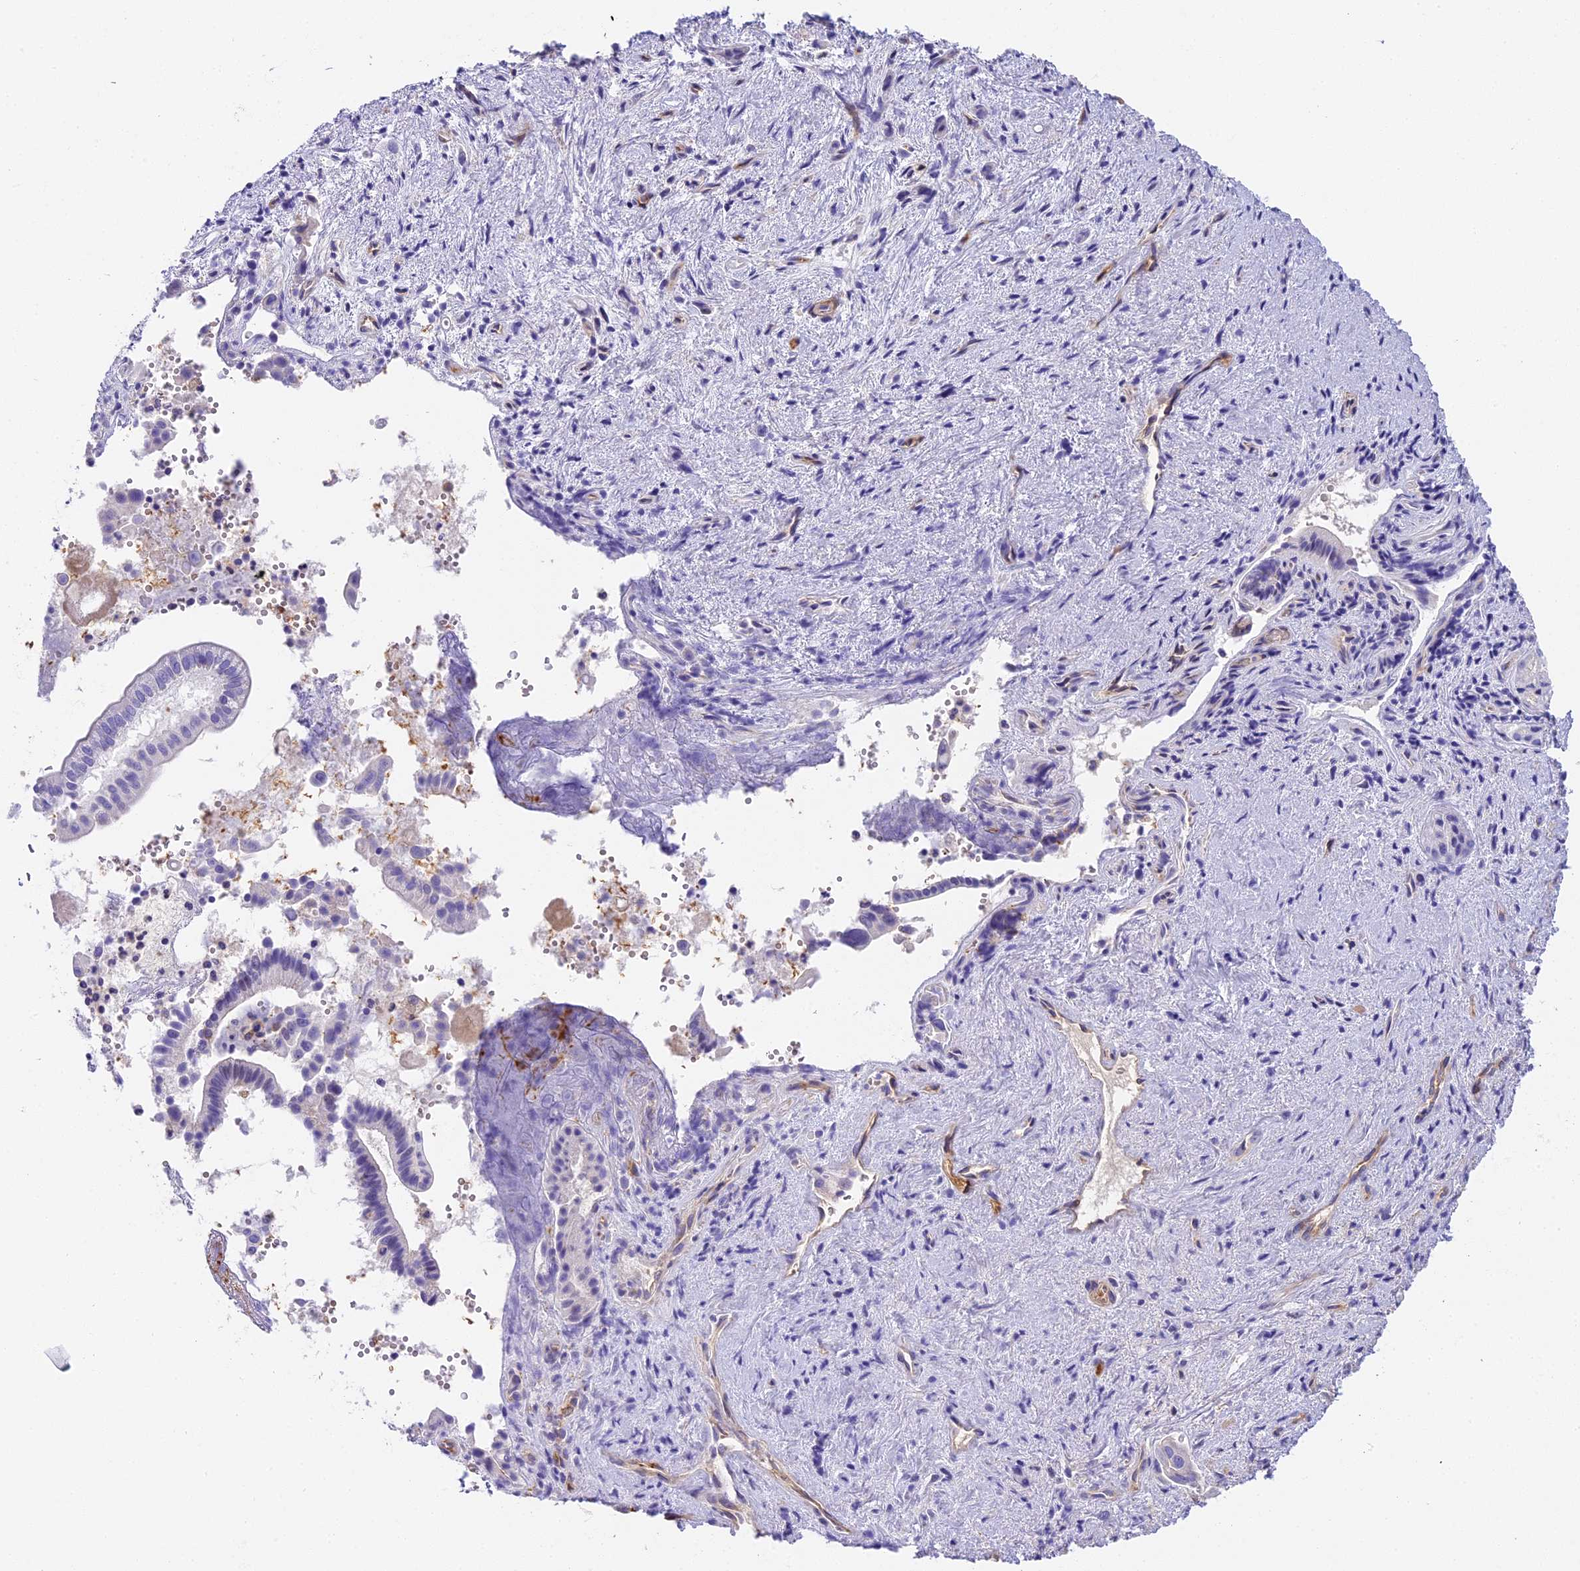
{"staining": {"intensity": "negative", "quantity": "none", "location": "none"}, "tissue": "pancreatic cancer", "cell_type": "Tumor cells", "image_type": "cancer", "snomed": [{"axis": "morphology", "description": "Adenocarcinoma, NOS"}, {"axis": "topography", "description": "Pancreas"}], "caption": "Pancreatic cancer stained for a protein using immunohistochemistry shows no staining tumor cells.", "gene": "HOMER3", "patient": {"sex": "female", "age": 77}}